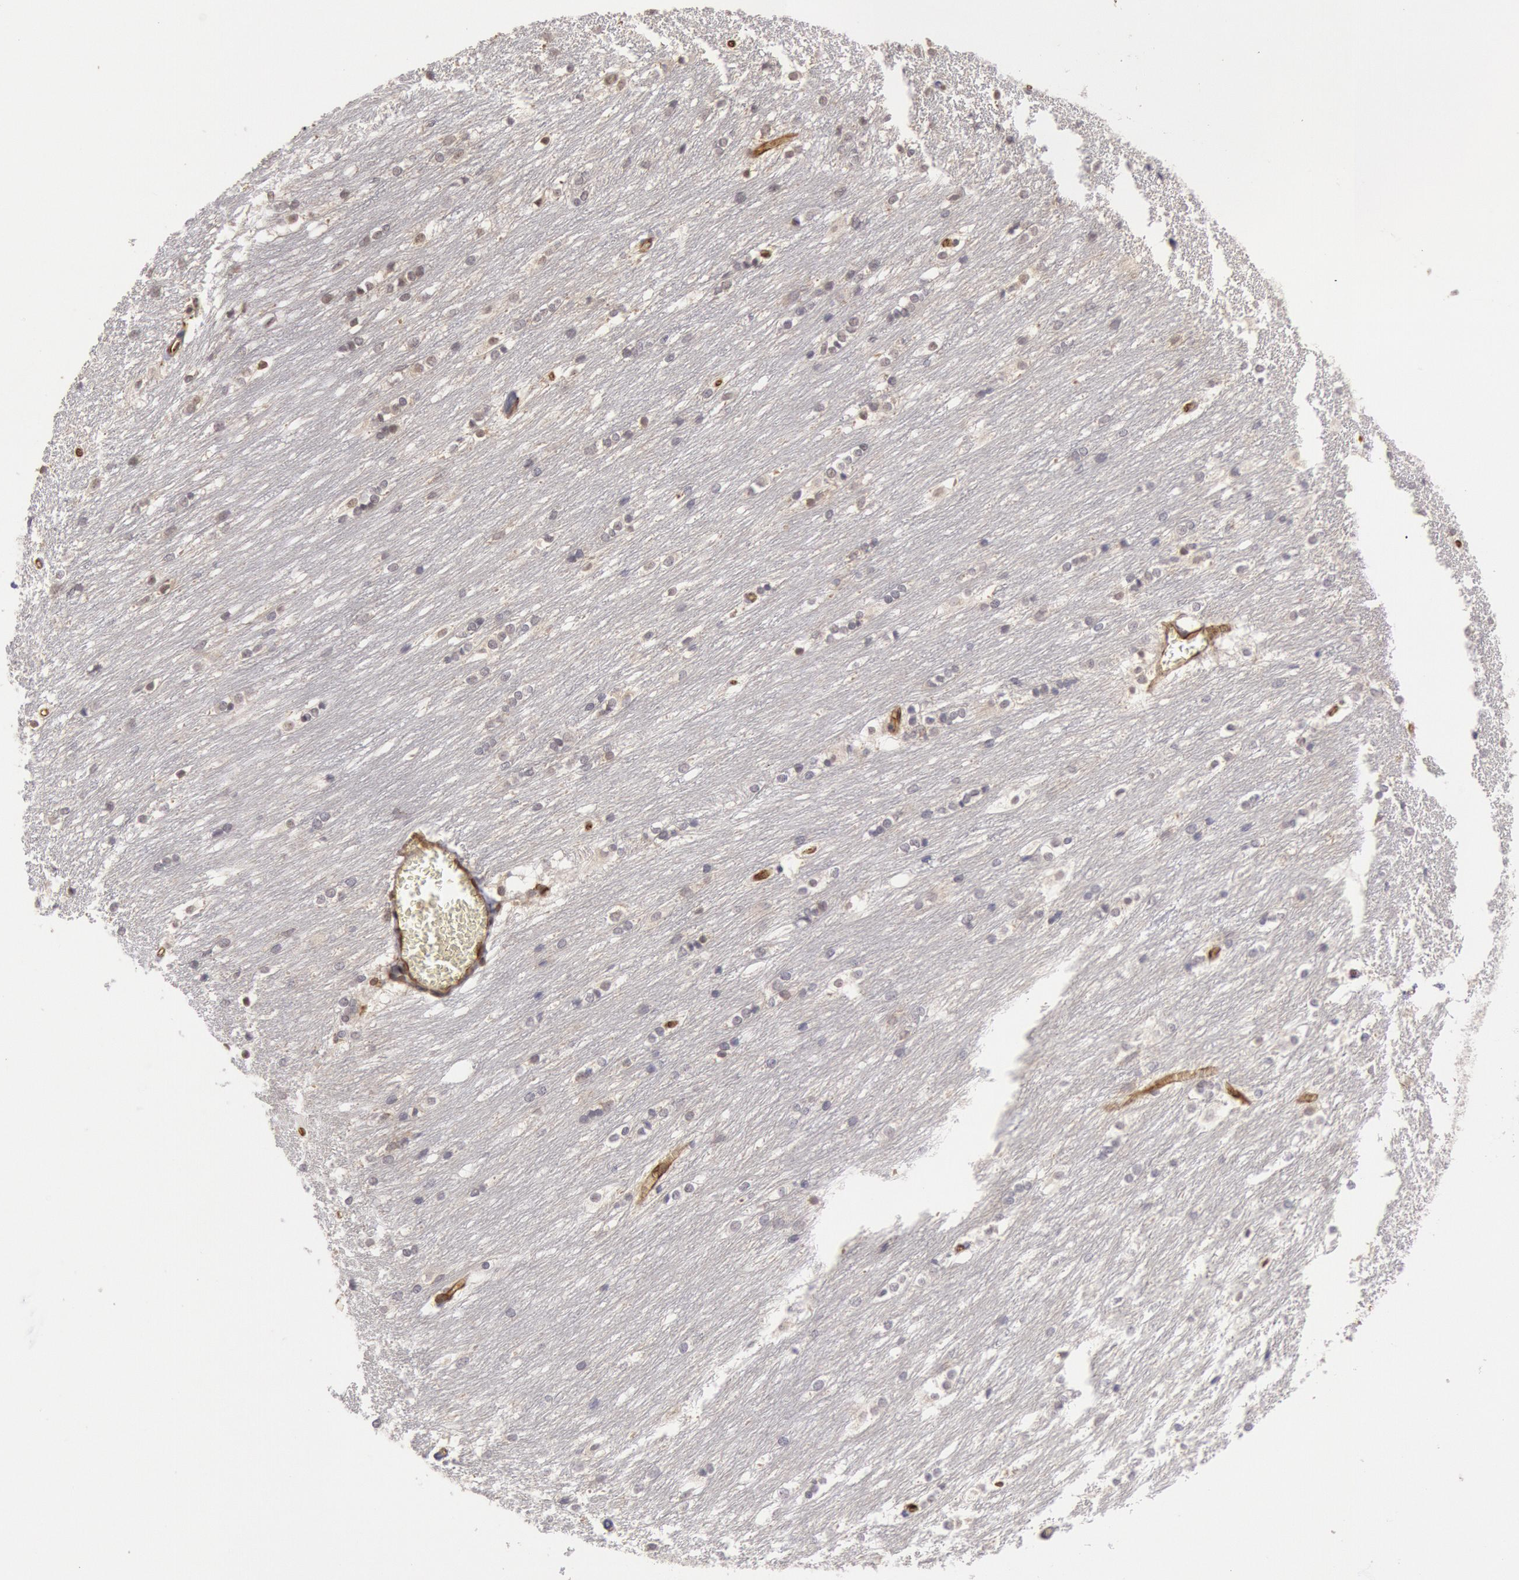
{"staining": {"intensity": "negative", "quantity": "none", "location": "none"}, "tissue": "caudate", "cell_type": "Glial cells", "image_type": "normal", "snomed": [{"axis": "morphology", "description": "Normal tissue, NOS"}, {"axis": "topography", "description": "Lateral ventricle wall"}], "caption": "The histopathology image demonstrates no significant staining in glial cells of caudate.", "gene": "ENSG00000250264", "patient": {"sex": "female", "age": 19}}